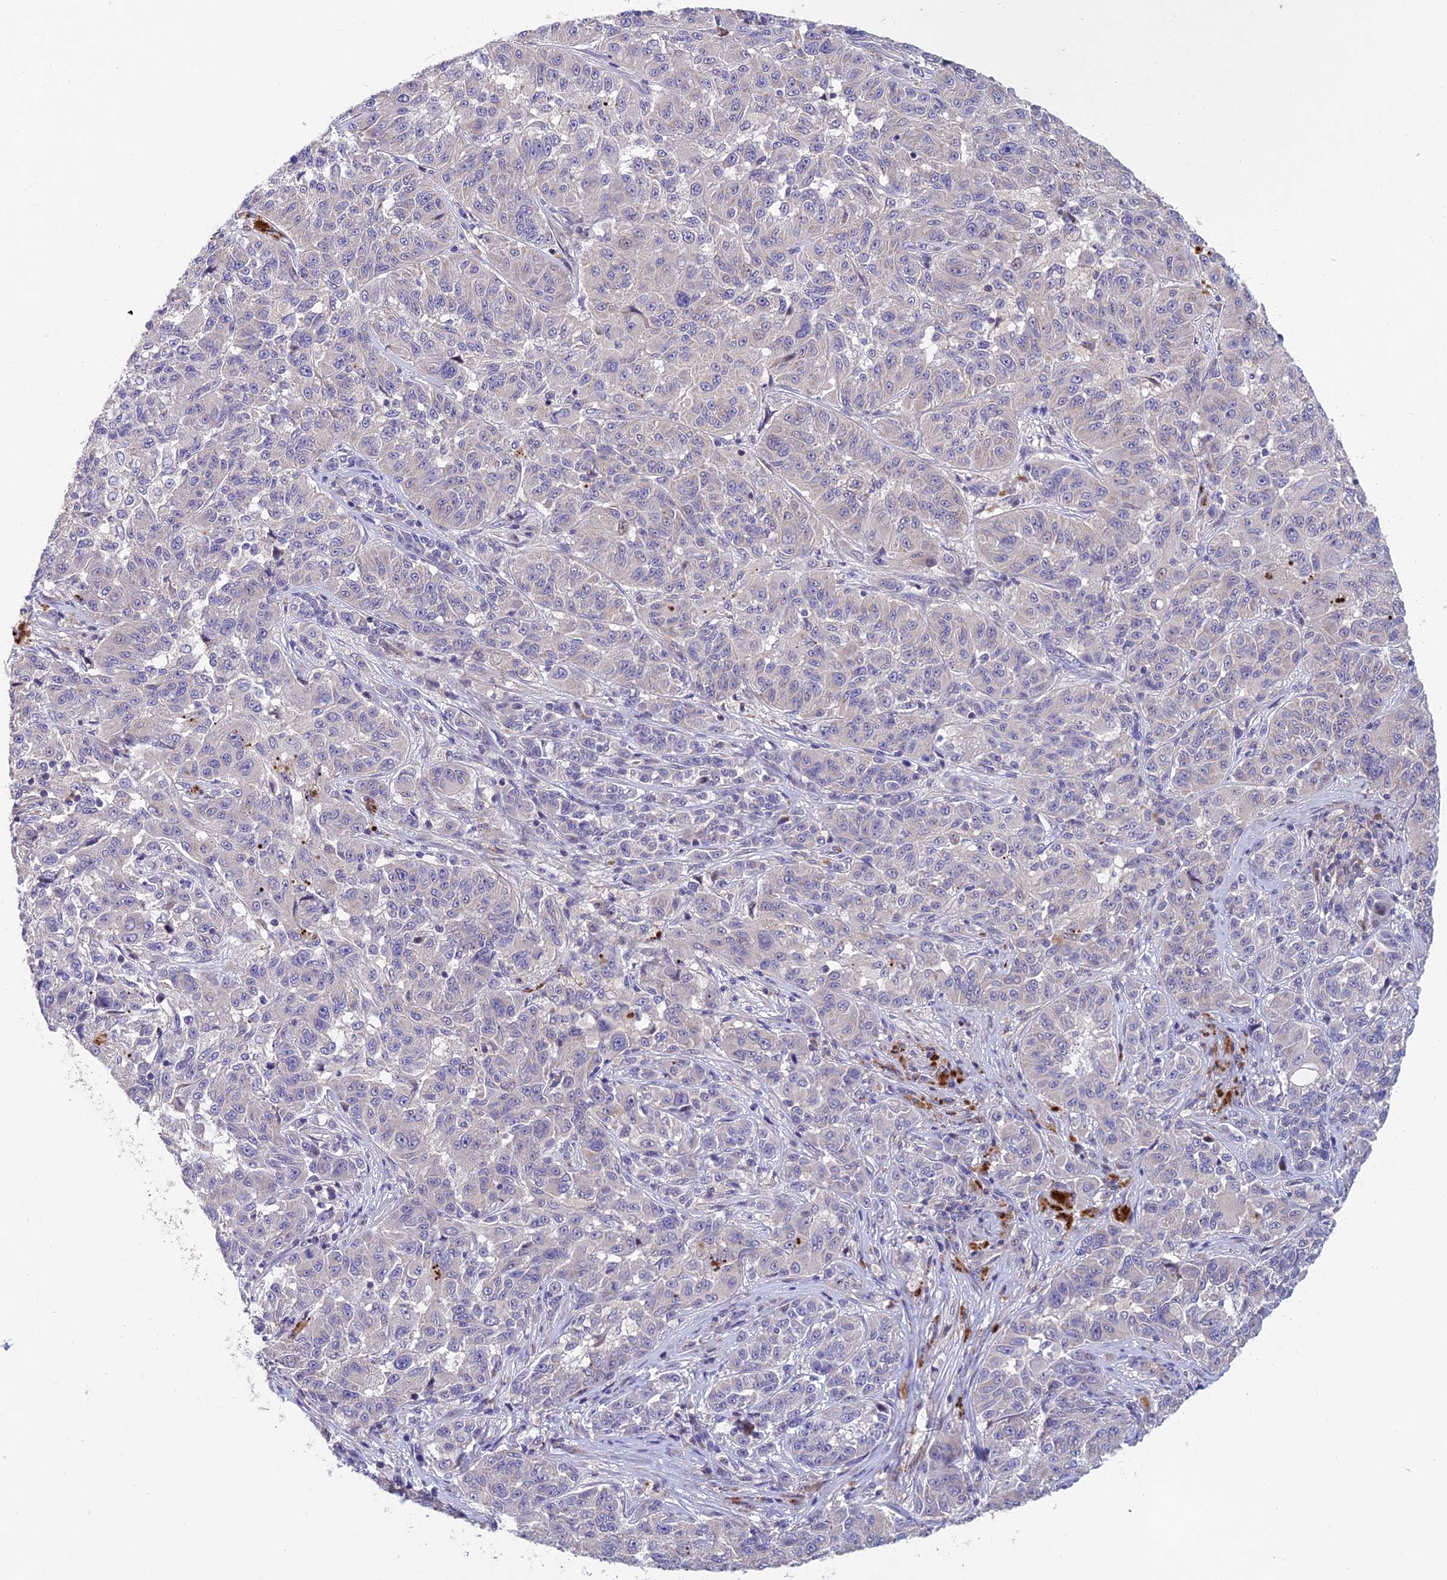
{"staining": {"intensity": "negative", "quantity": "none", "location": "none"}, "tissue": "melanoma", "cell_type": "Tumor cells", "image_type": "cancer", "snomed": [{"axis": "morphology", "description": "Malignant melanoma, NOS"}, {"axis": "topography", "description": "Skin"}], "caption": "Malignant melanoma stained for a protein using IHC shows no expression tumor cells.", "gene": "NSMCE1", "patient": {"sex": "male", "age": 53}}